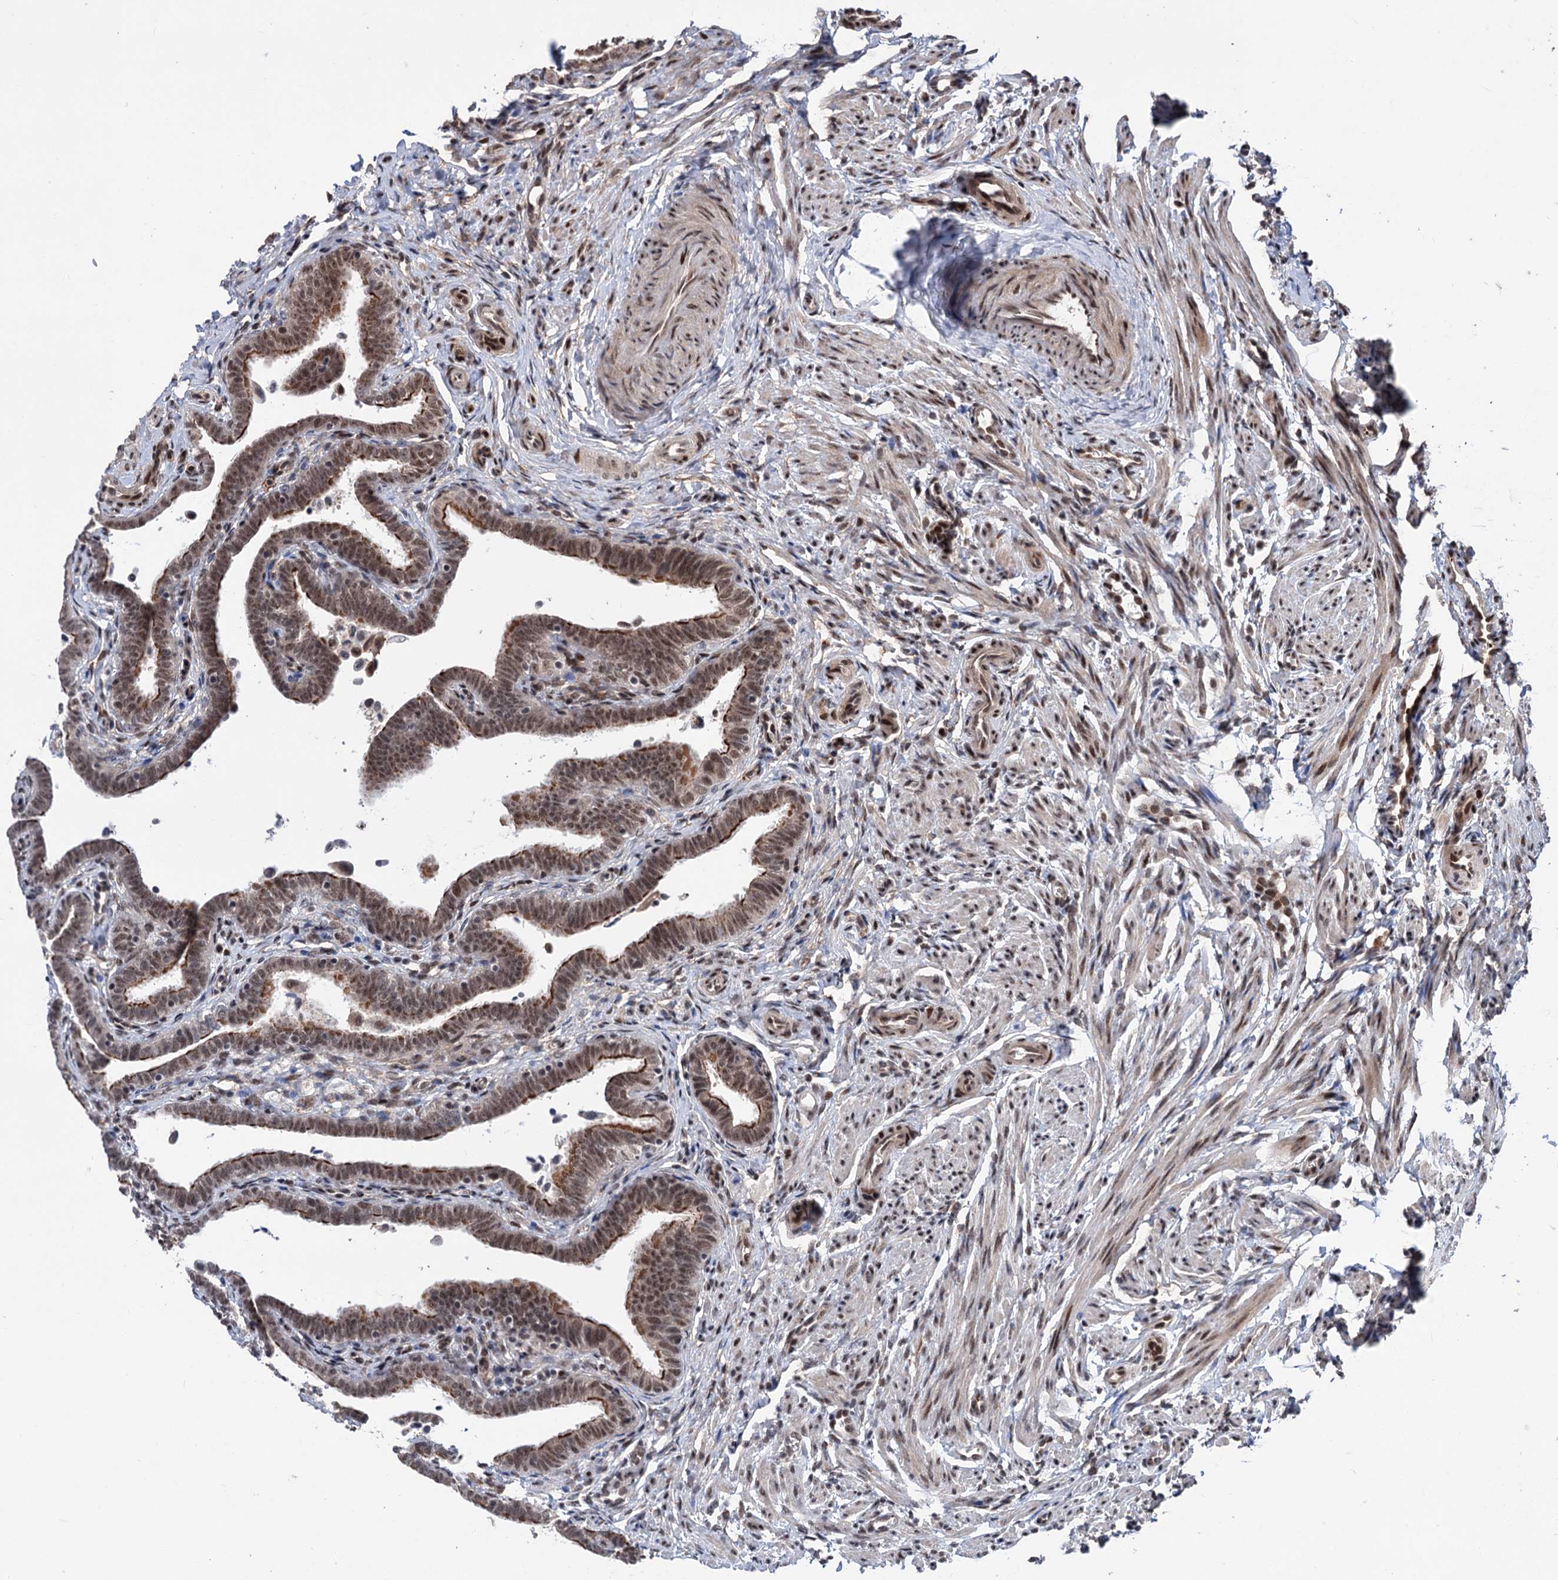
{"staining": {"intensity": "strong", "quantity": ">75%", "location": "cytoplasmic/membranous,nuclear"}, "tissue": "fallopian tube", "cell_type": "Glandular cells", "image_type": "normal", "snomed": [{"axis": "morphology", "description": "Normal tissue, NOS"}, {"axis": "topography", "description": "Fallopian tube"}], "caption": "Fallopian tube stained with a brown dye demonstrates strong cytoplasmic/membranous,nuclear positive staining in approximately >75% of glandular cells.", "gene": "MAML1", "patient": {"sex": "female", "age": 36}}